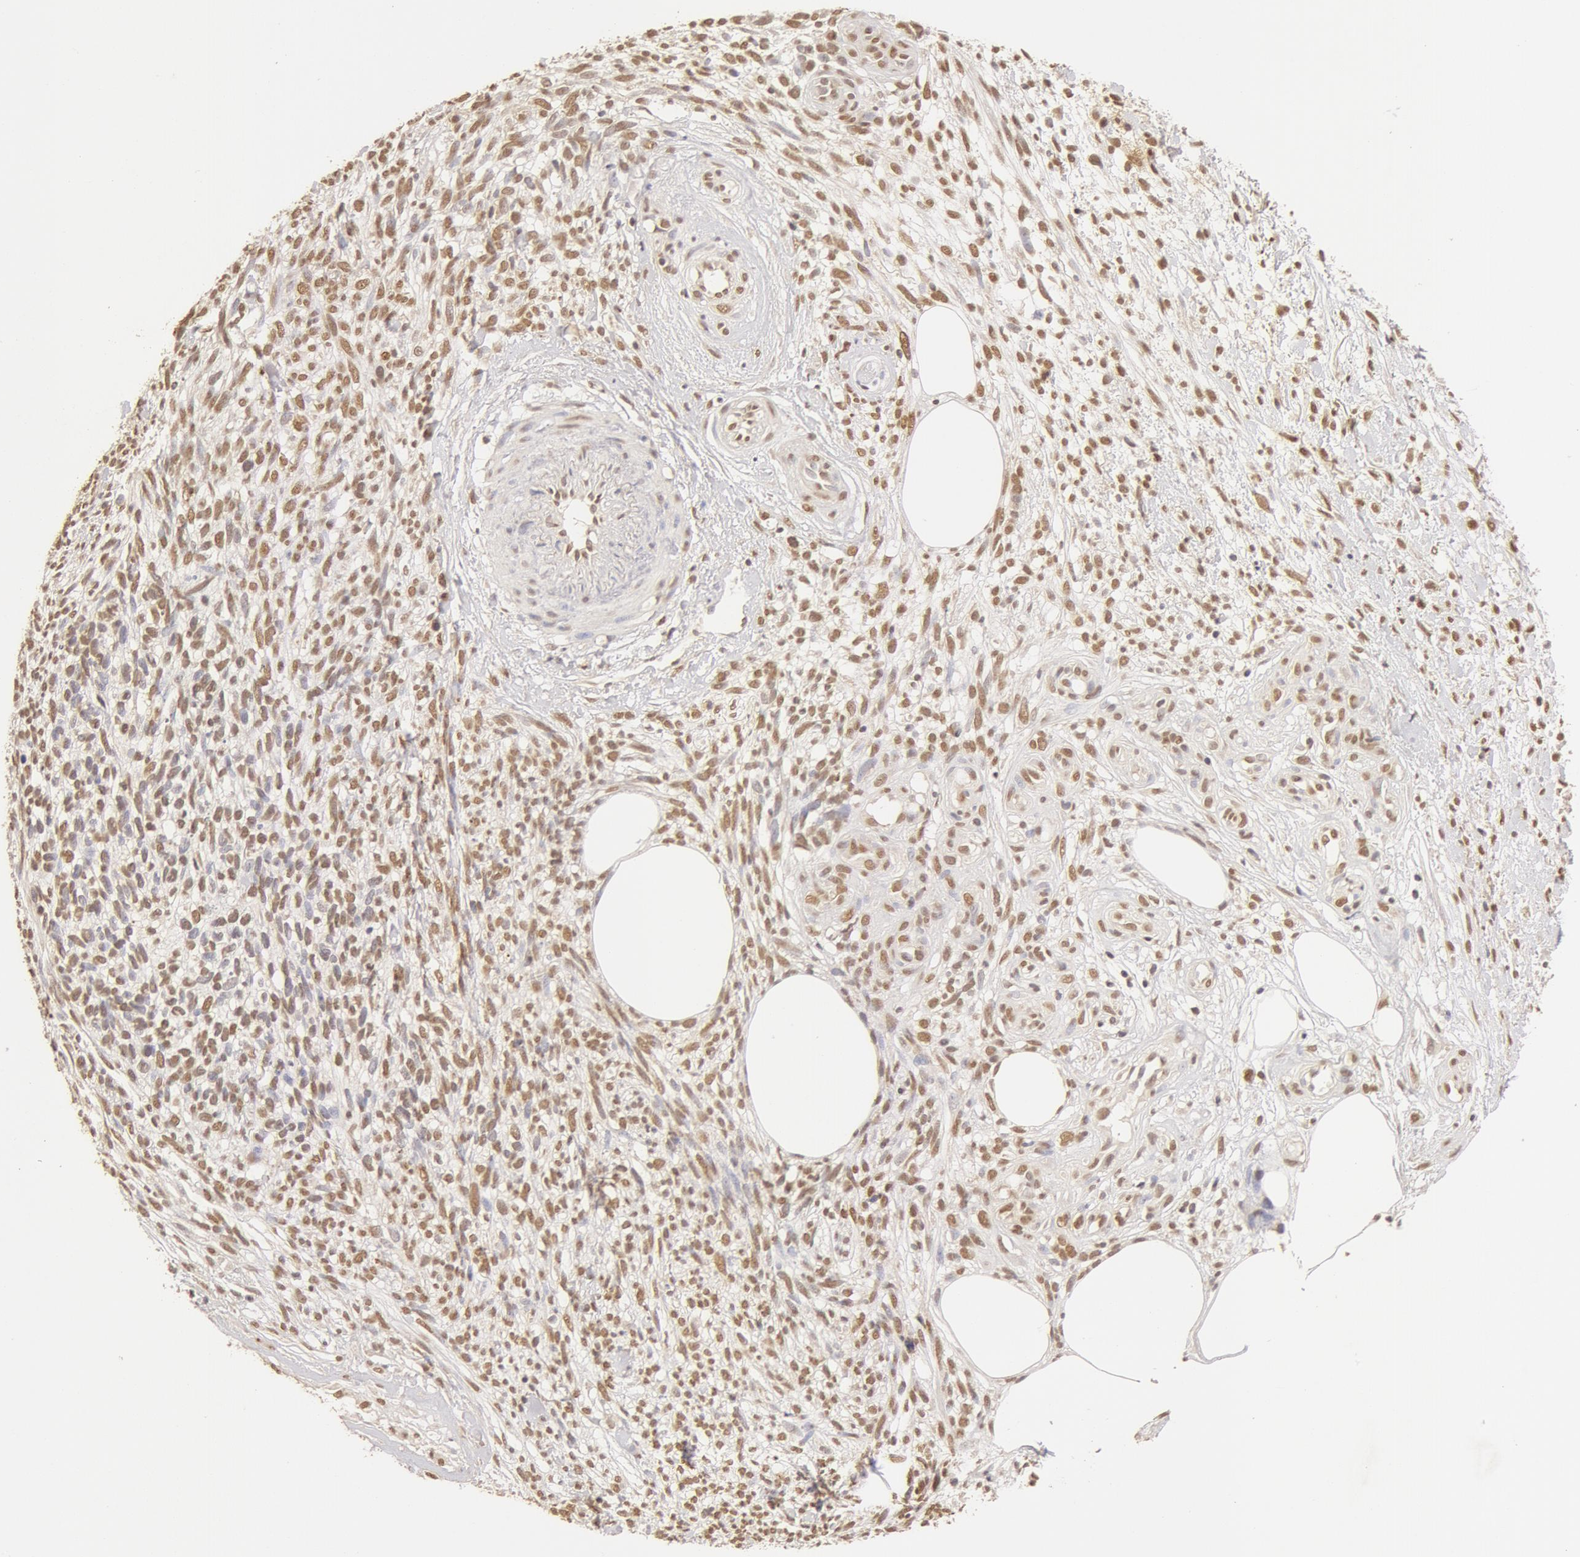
{"staining": {"intensity": "moderate", "quantity": ">75%", "location": "cytoplasmic/membranous,nuclear"}, "tissue": "melanoma", "cell_type": "Tumor cells", "image_type": "cancer", "snomed": [{"axis": "morphology", "description": "Malignant melanoma, NOS"}, {"axis": "topography", "description": "Skin"}], "caption": "Brown immunohistochemical staining in human melanoma exhibits moderate cytoplasmic/membranous and nuclear positivity in approximately >75% of tumor cells.", "gene": "SNRNP70", "patient": {"sex": "female", "age": 85}}